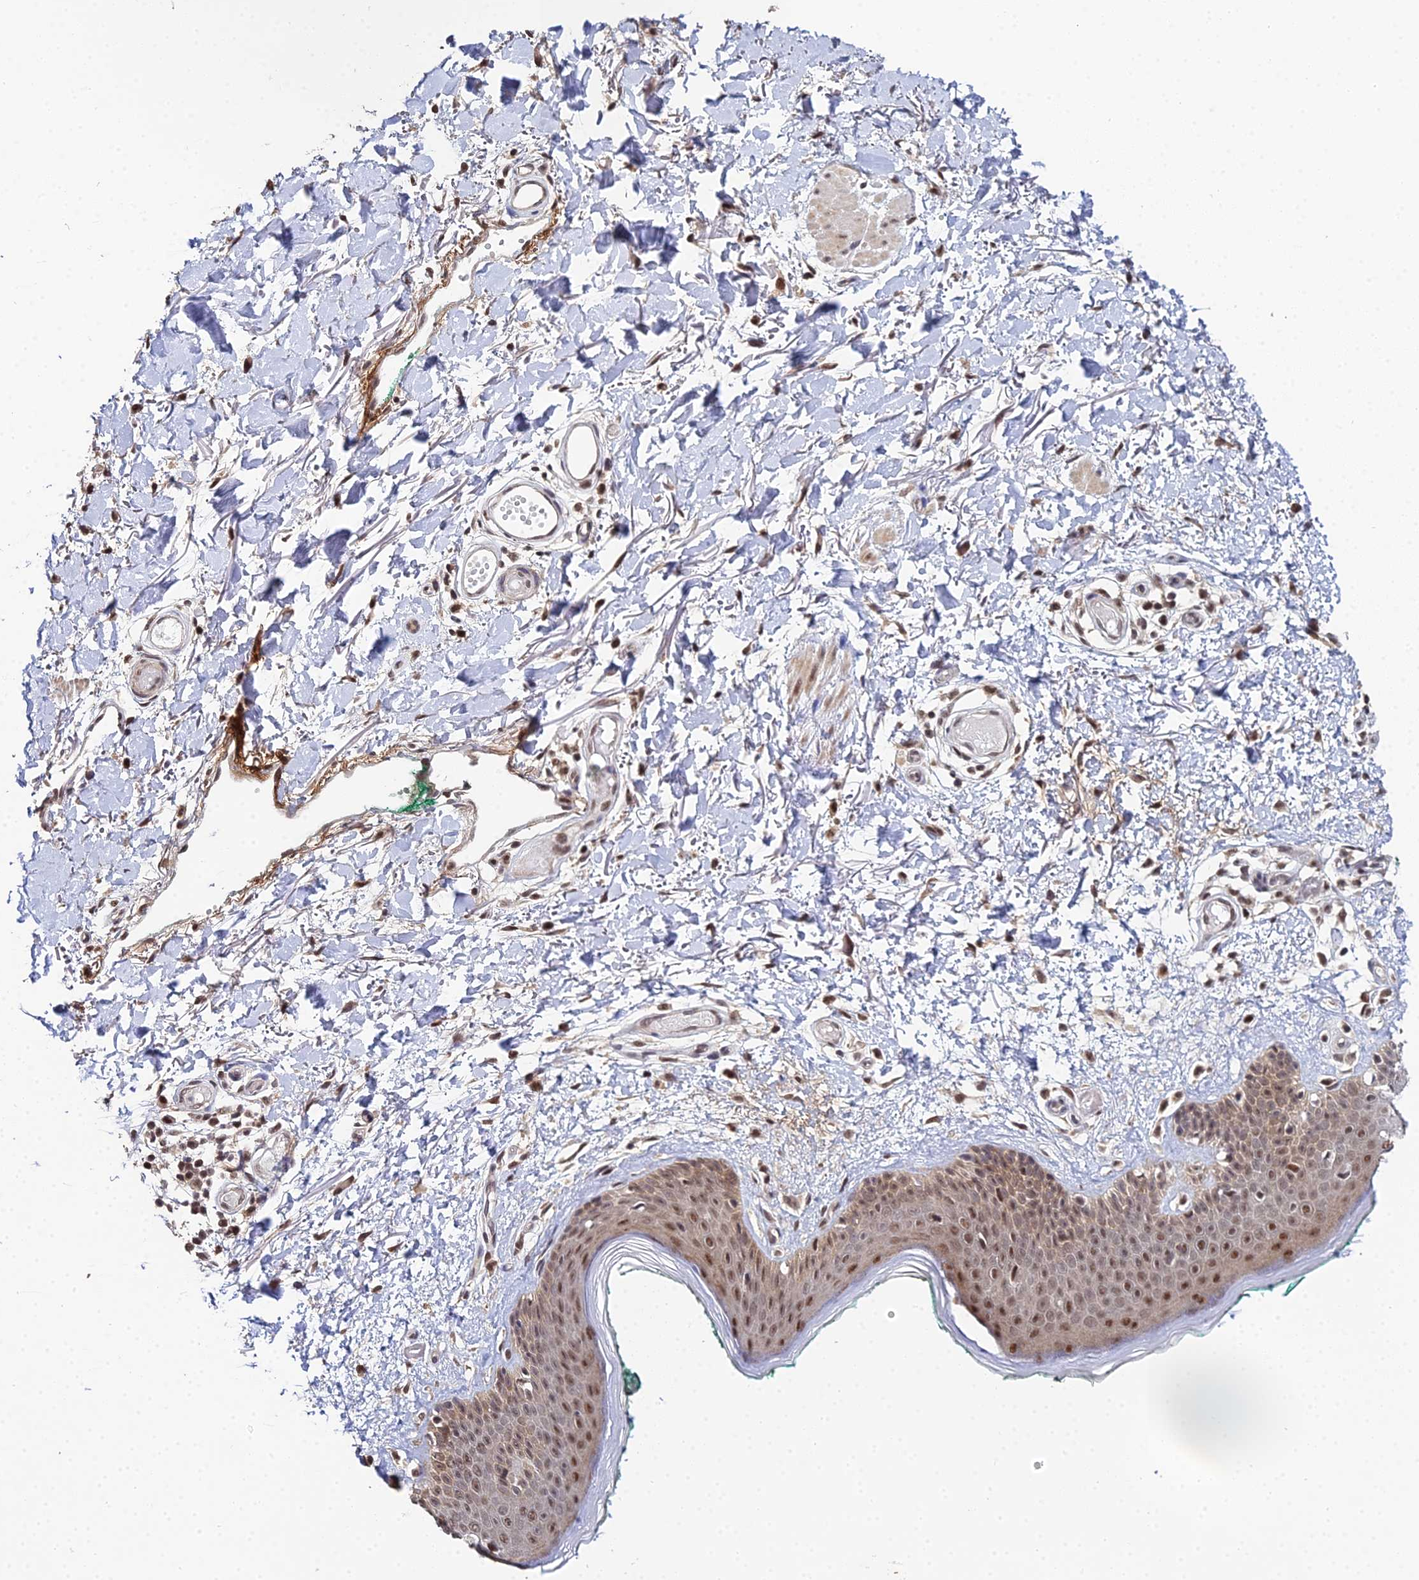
{"staining": {"intensity": "moderate", "quantity": ">75%", "location": "nuclear"}, "tissue": "skin", "cell_type": "Fibroblasts", "image_type": "normal", "snomed": [{"axis": "morphology", "description": "Normal tissue, NOS"}, {"axis": "morphology", "description": "Malignant melanoma, NOS"}, {"axis": "topography", "description": "Skin"}], "caption": "An immunohistochemistry (IHC) image of normal tissue is shown. Protein staining in brown labels moderate nuclear positivity in skin within fibroblasts. (Brightfield microscopy of DAB IHC at high magnification).", "gene": "BIVM", "patient": {"sex": "male", "age": 62}}